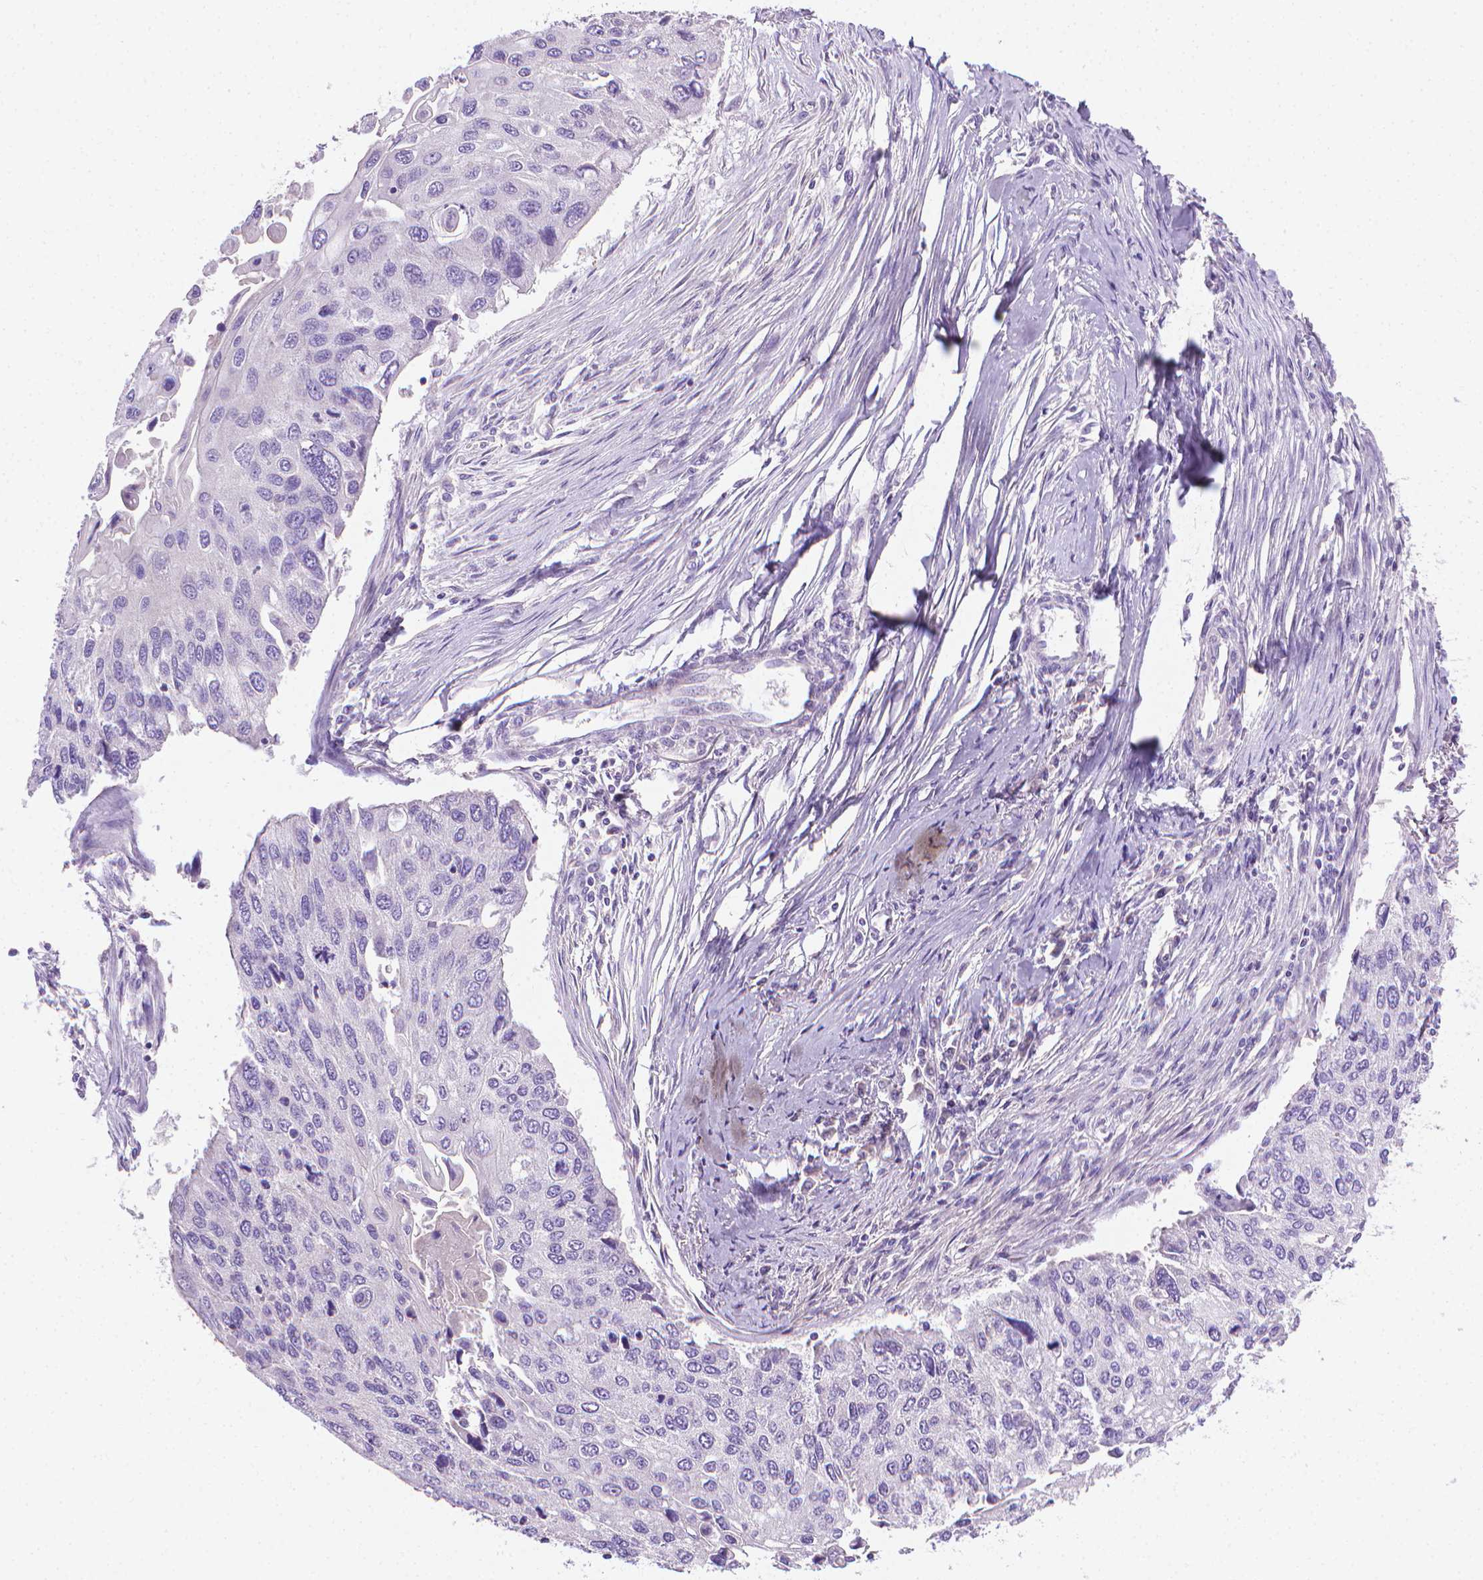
{"staining": {"intensity": "negative", "quantity": "none", "location": "none"}, "tissue": "lung cancer", "cell_type": "Tumor cells", "image_type": "cancer", "snomed": [{"axis": "morphology", "description": "Squamous cell carcinoma, NOS"}, {"axis": "morphology", "description": "Squamous cell carcinoma, metastatic, NOS"}, {"axis": "topography", "description": "Lung"}], "caption": "This is a image of IHC staining of lung metastatic squamous cell carcinoma, which shows no positivity in tumor cells.", "gene": "SLC51B", "patient": {"sex": "male", "age": 63}}